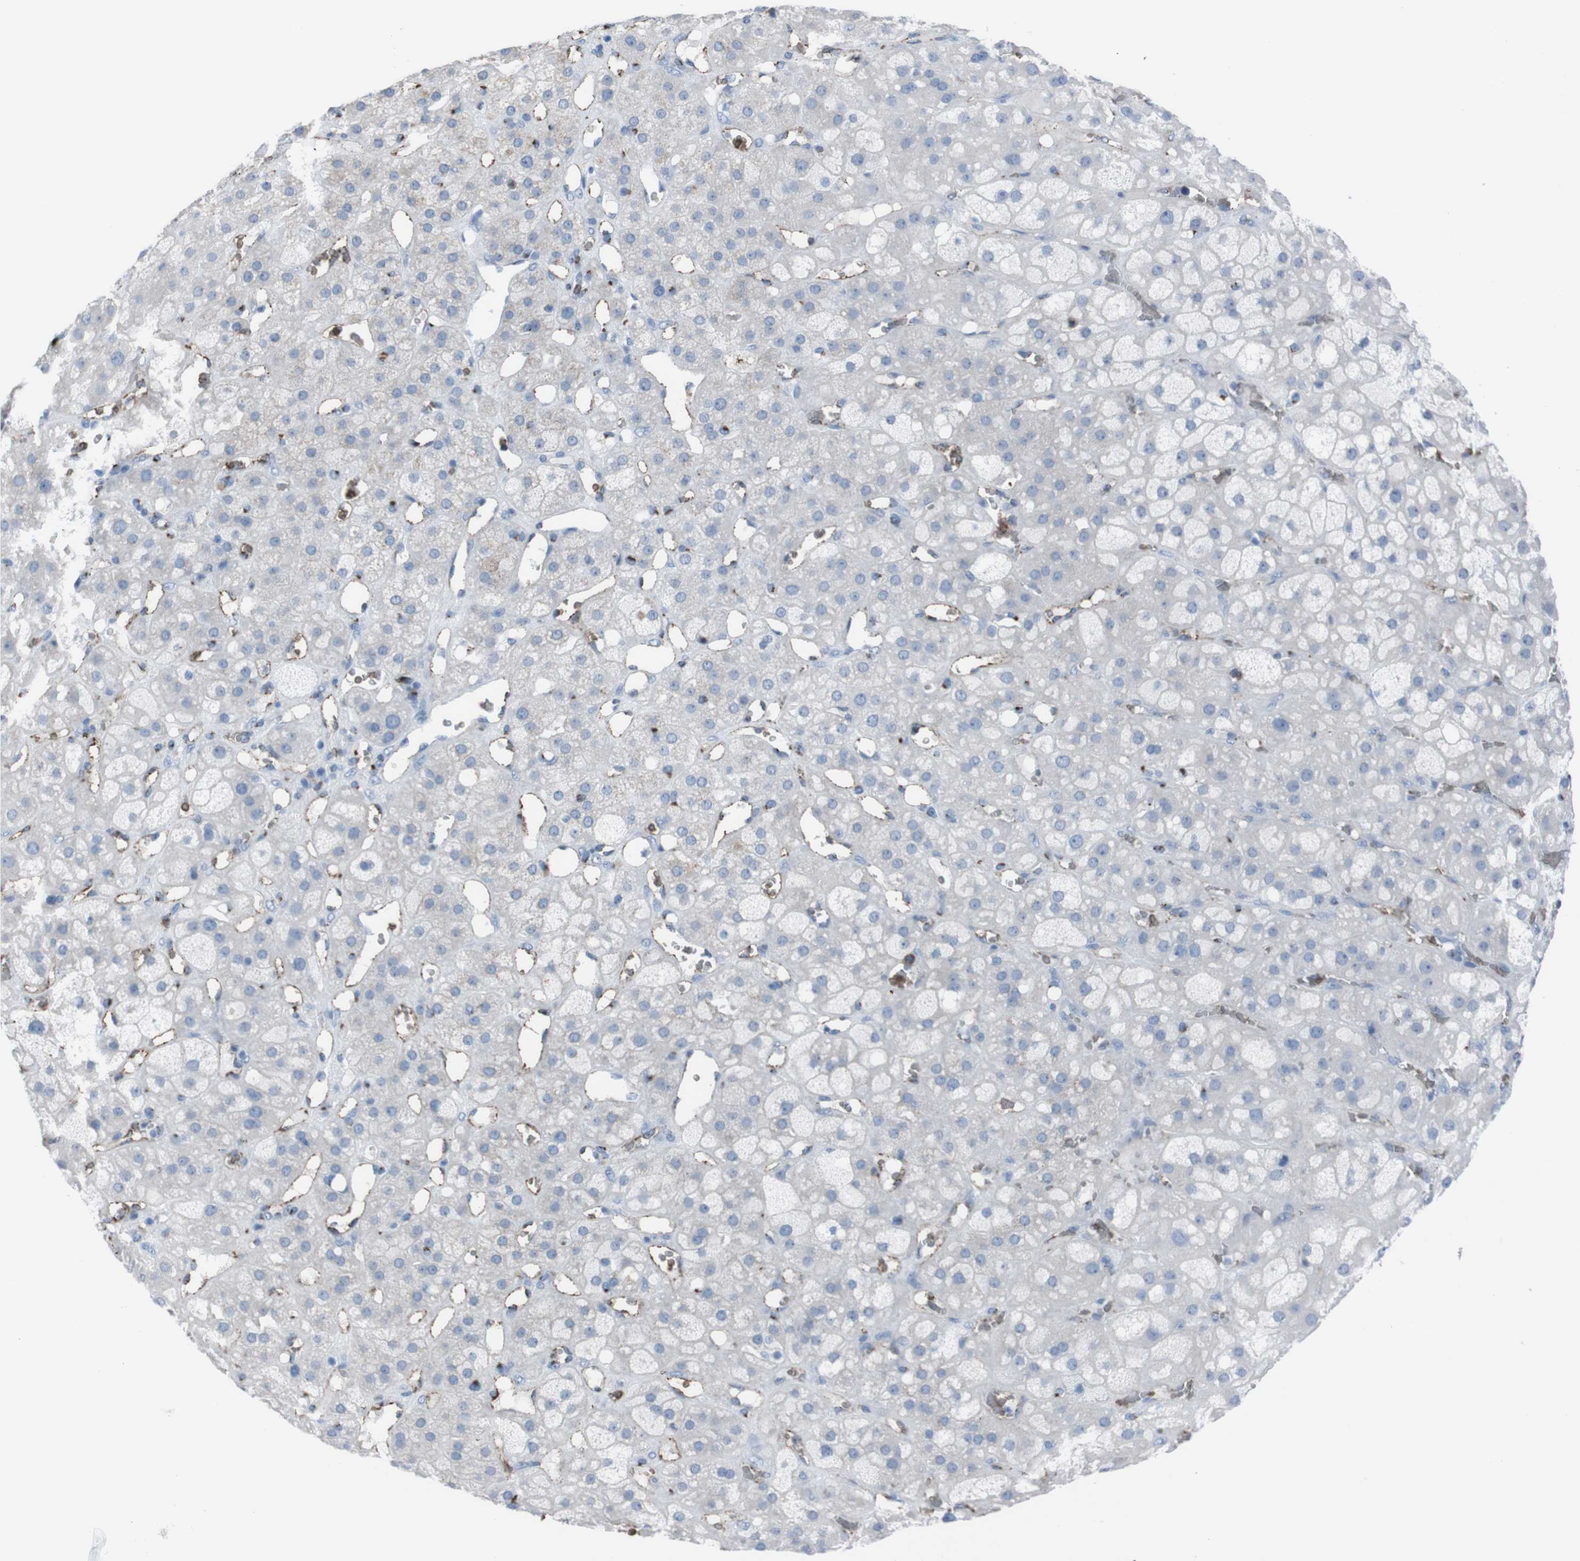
{"staining": {"intensity": "weak", "quantity": "<25%", "location": "cytoplasmic/membranous"}, "tissue": "adrenal gland", "cell_type": "Glandular cells", "image_type": "normal", "snomed": [{"axis": "morphology", "description": "Normal tissue, NOS"}, {"axis": "topography", "description": "Adrenal gland"}], "caption": "There is no significant positivity in glandular cells of adrenal gland.", "gene": "ST6GAL1", "patient": {"sex": "female", "age": 47}}